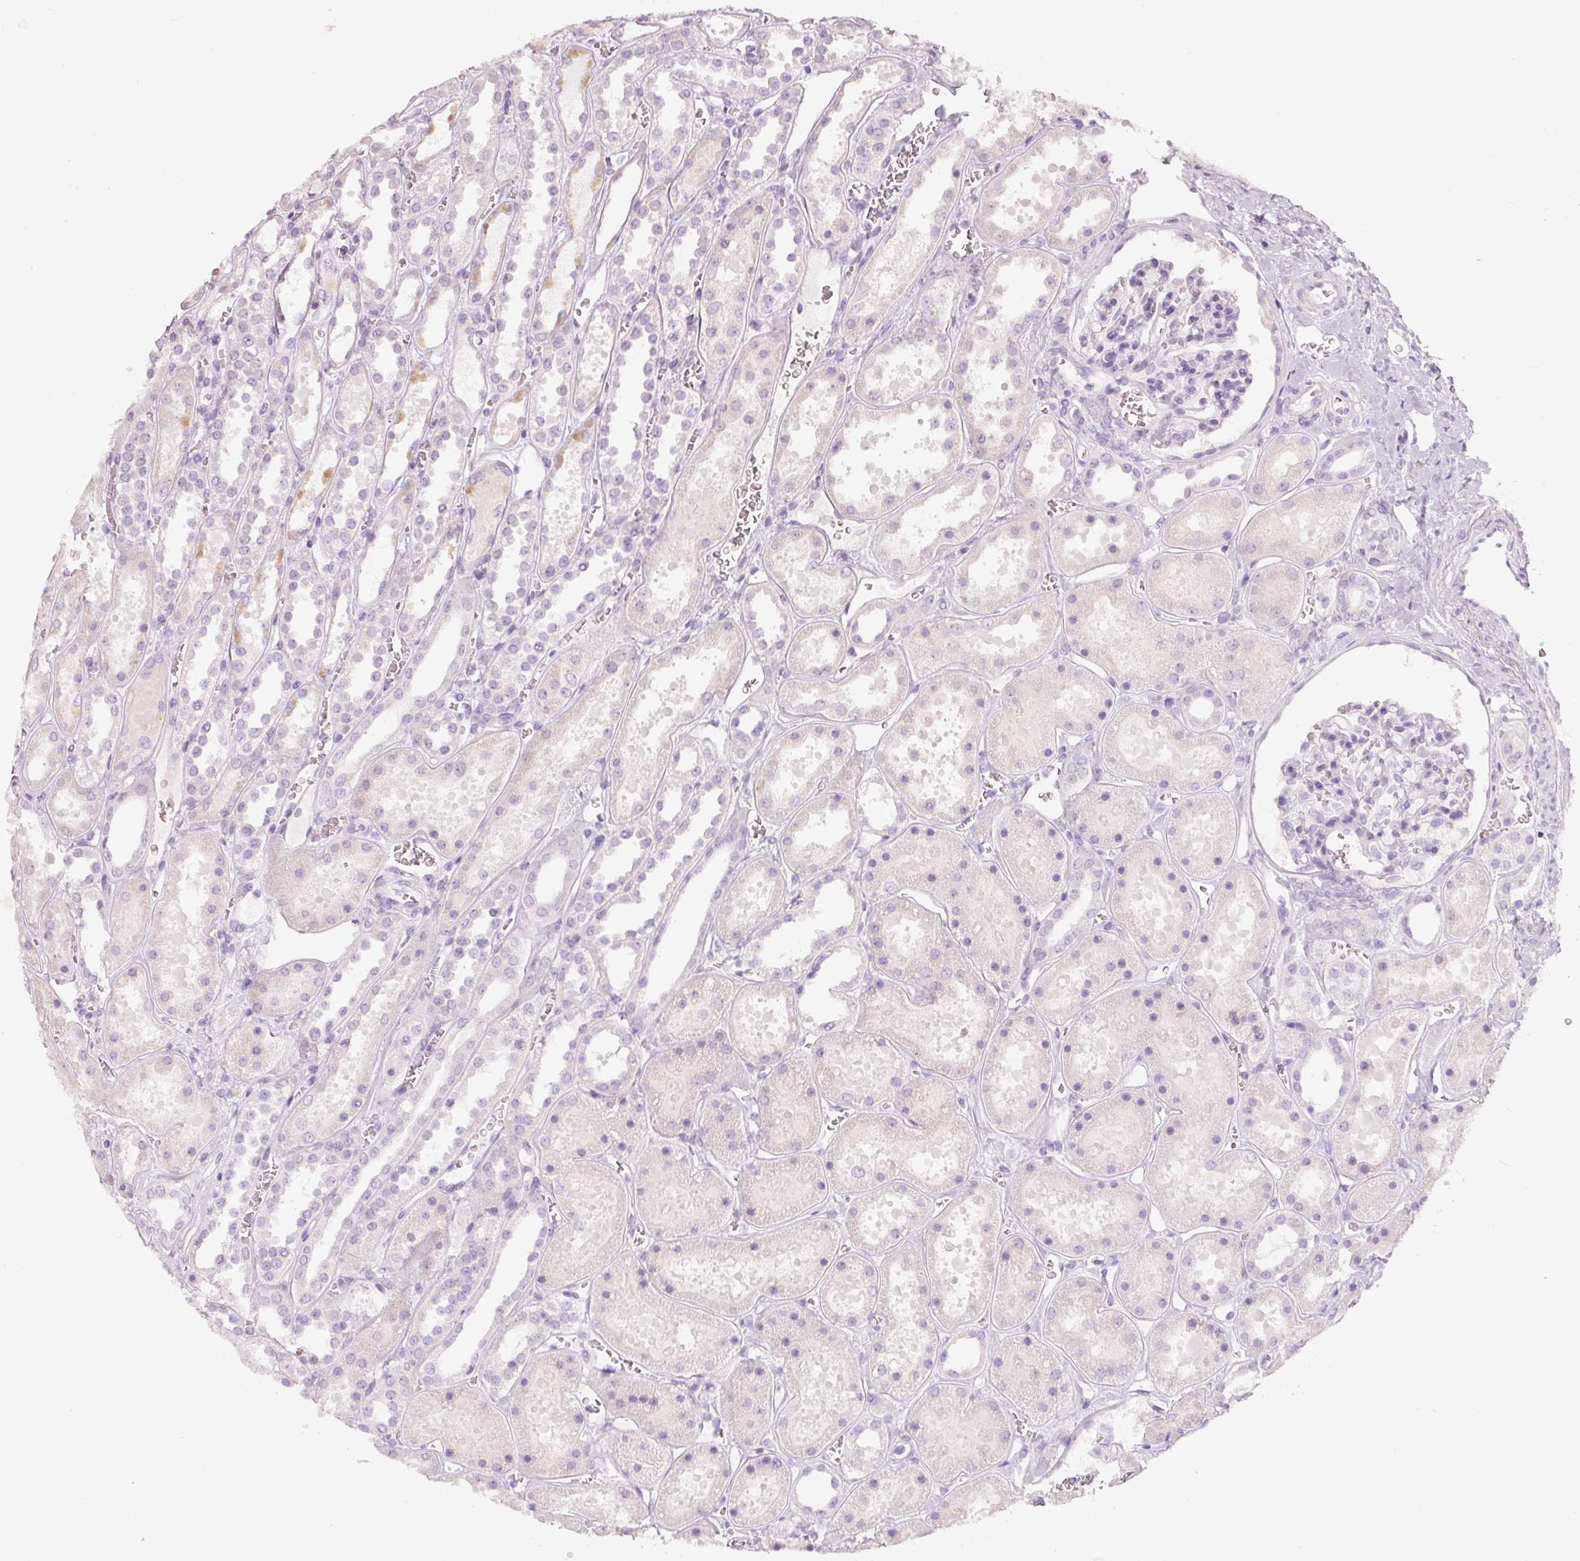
{"staining": {"intensity": "negative", "quantity": "none", "location": "none"}, "tissue": "kidney", "cell_type": "Cells in glomeruli", "image_type": "normal", "snomed": [{"axis": "morphology", "description": "Normal tissue, NOS"}, {"axis": "topography", "description": "Kidney"}], "caption": "DAB (3,3'-diaminobenzidine) immunohistochemical staining of unremarkable kidney displays no significant expression in cells in glomeruli.", "gene": "ENSG00000206549", "patient": {"sex": "female", "age": 41}}